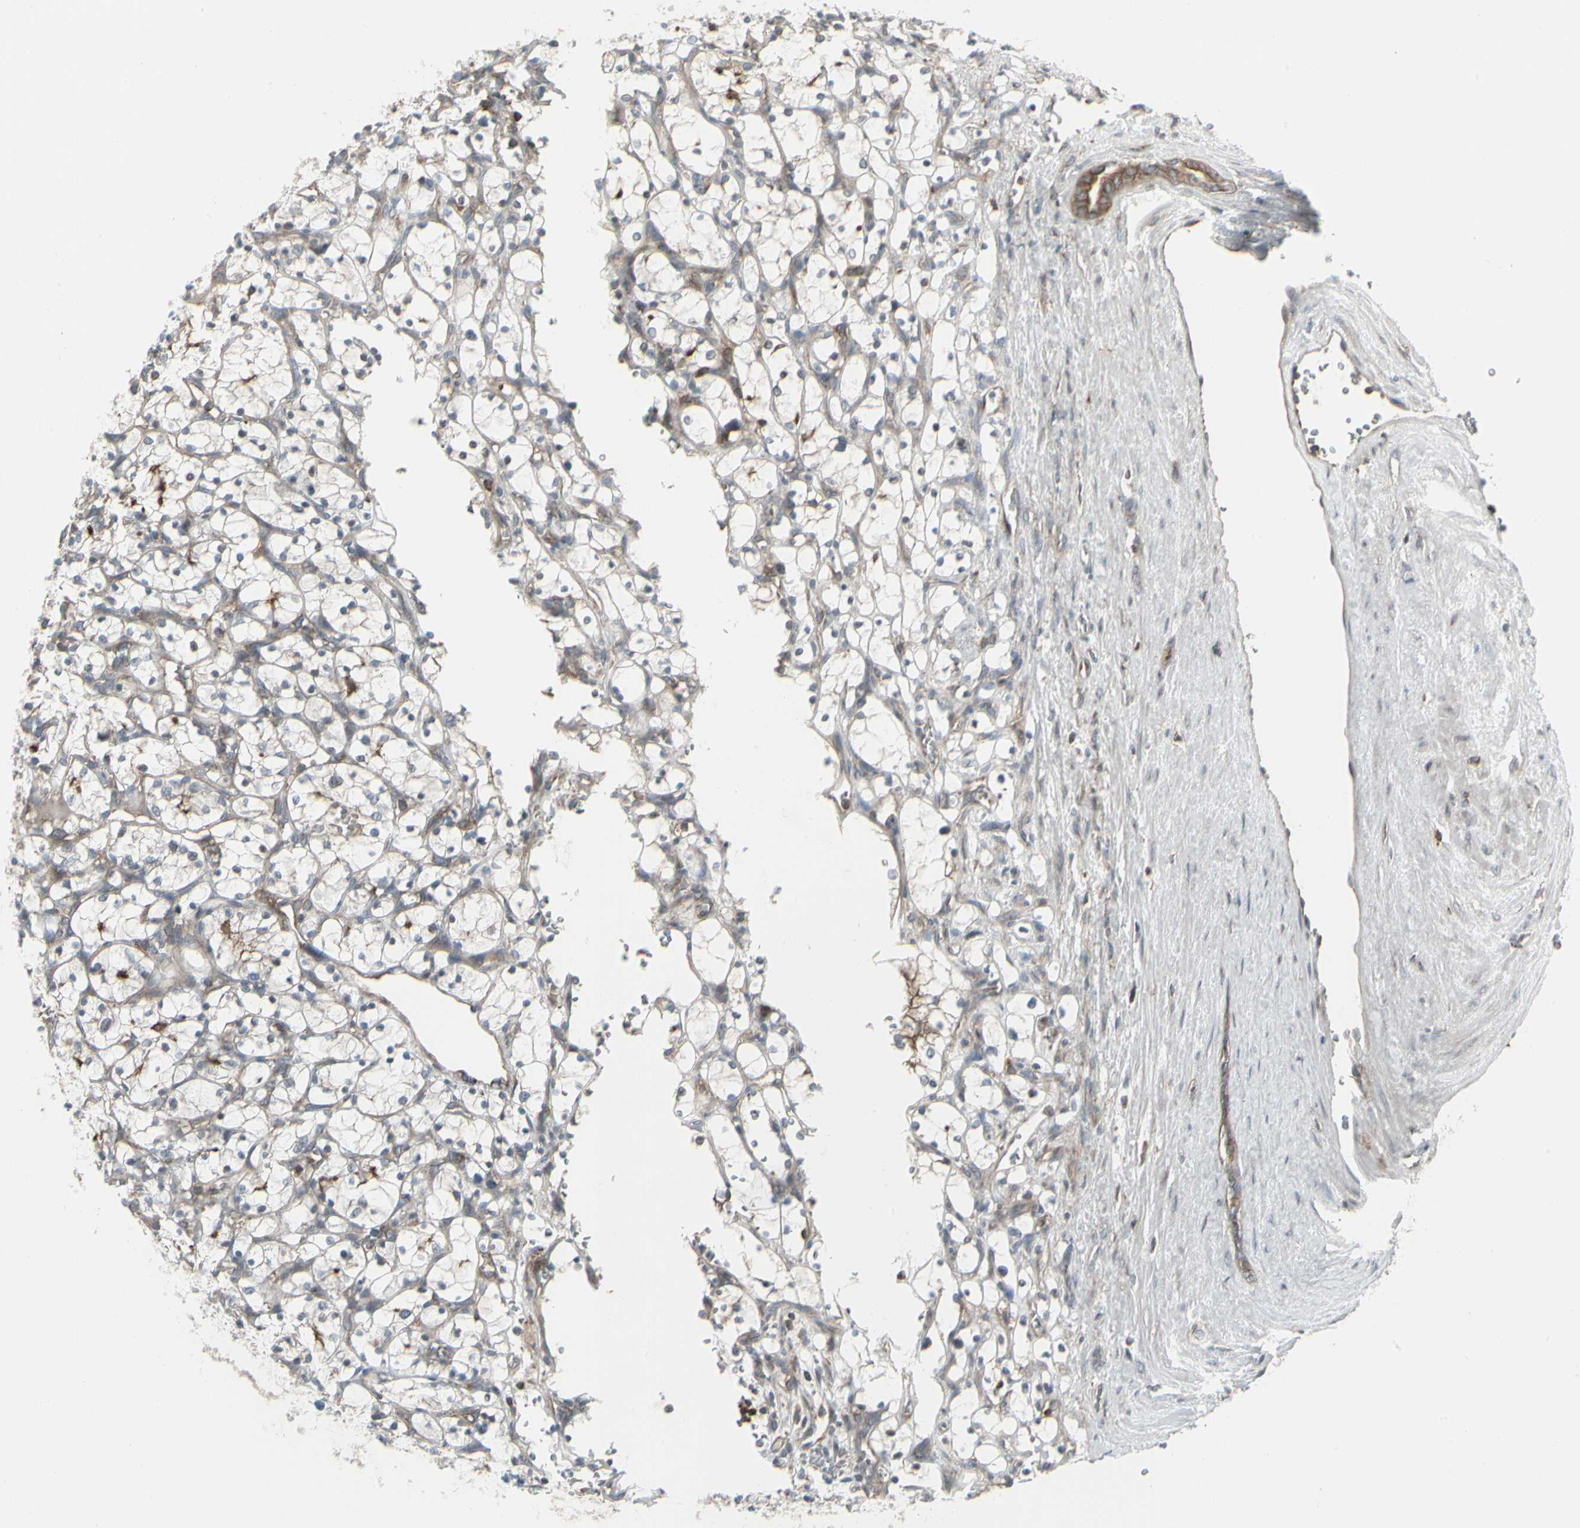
{"staining": {"intensity": "weak", "quantity": ">75%", "location": "cytoplasmic/membranous"}, "tissue": "renal cancer", "cell_type": "Tumor cells", "image_type": "cancer", "snomed": [{"axis": "morphology", "description": "Adenocarcinoma, NOS"}, {"axis": "topography", "description": "Kidney"}], "caption": "Weak cytoplasmic/membranous positivity for a protein is identified in about >75% of tumor cells of renal adenocarcinoma using immunohistochemistry.", "gene": "EPS15", "patient": {"sex": "female", "age": 69}}